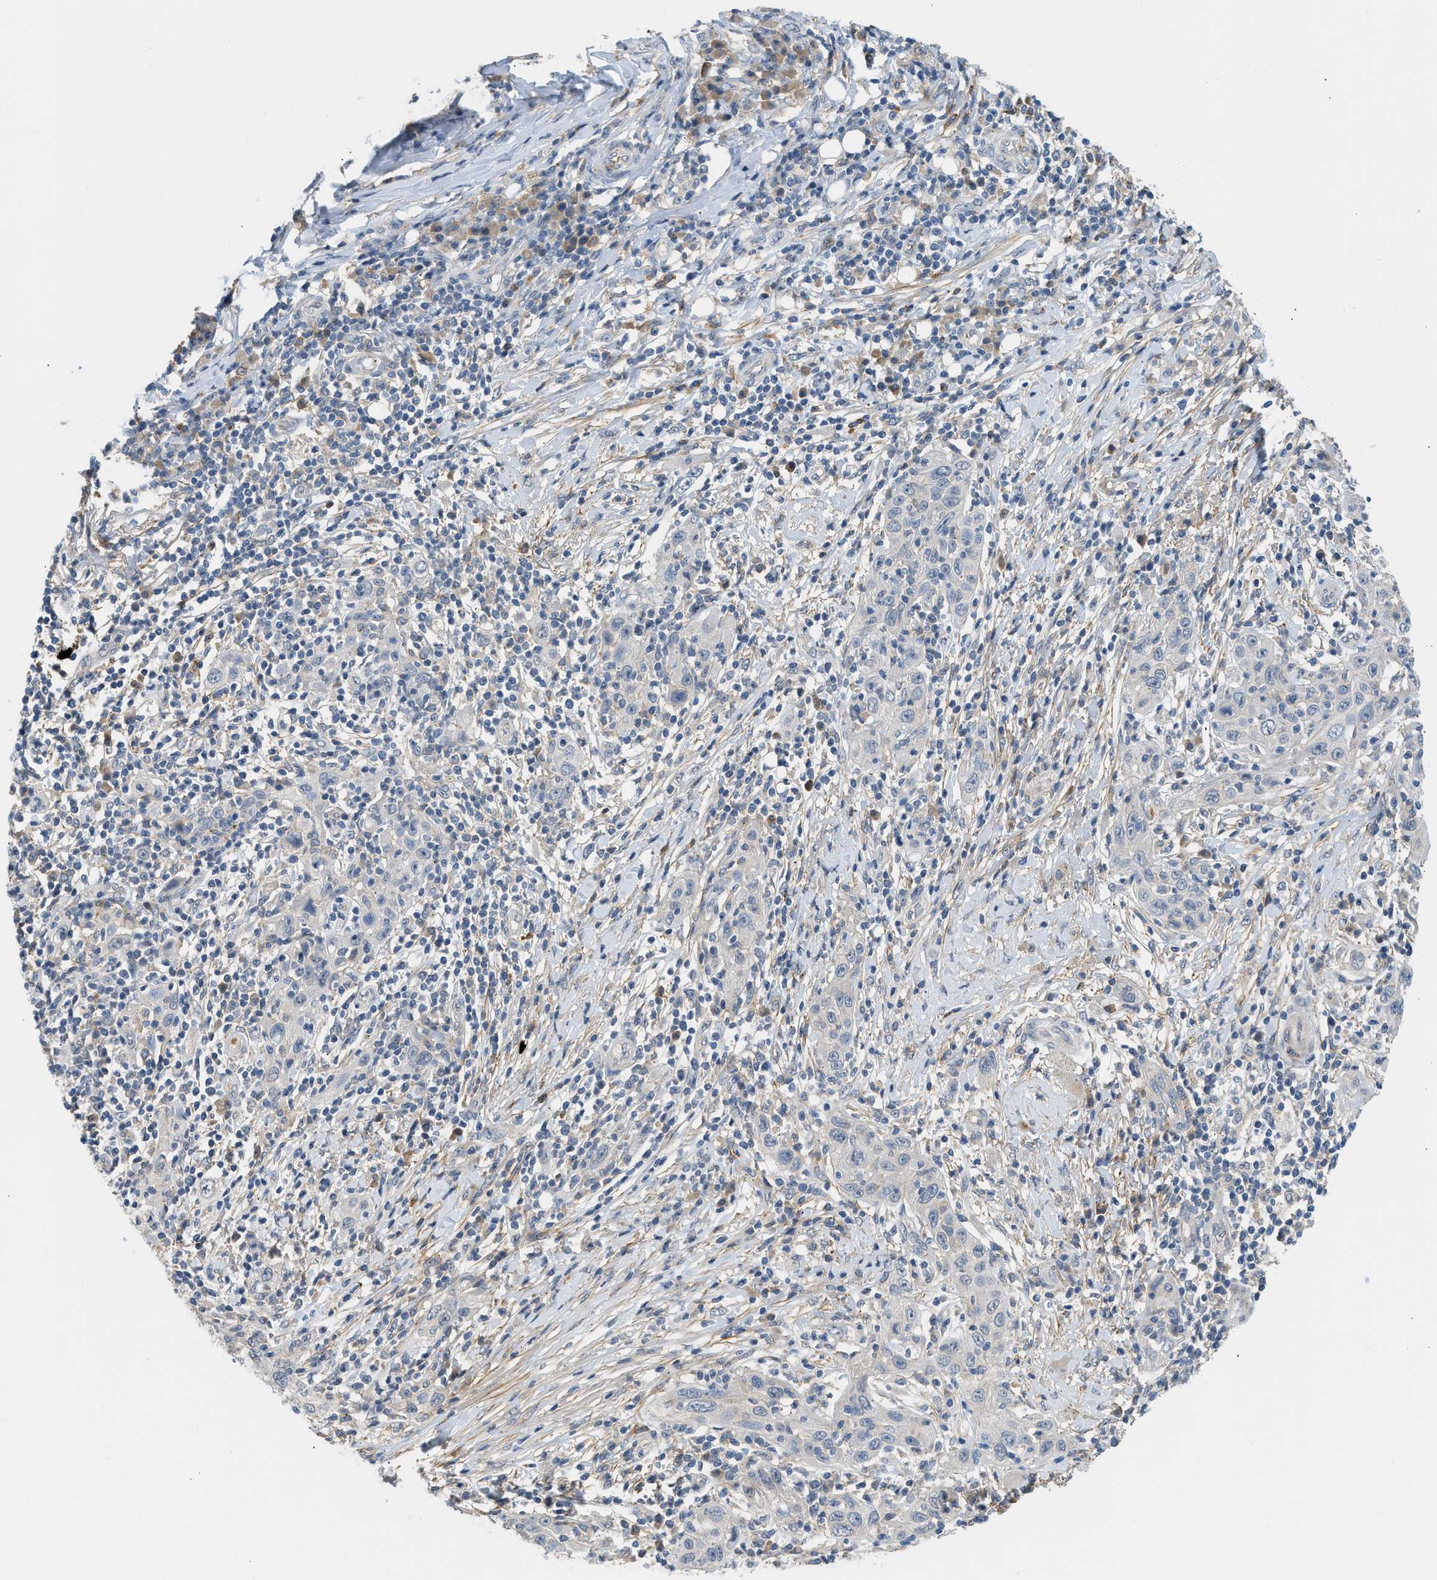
{"staining": {"intensity": "negative", "quantity": "none", "location": "none"}, "tissue": "skin cancer", "cell_type": "Tumor cells", "image_type": "cancer", "snomed": [{"axis": "morphology", "description": "Squamous cell carcinoma, NOS"}, {"axis": "topography", "description": "Skin"}], "caption": "High power microscopy micrograph of an immunohistochemistry (IHC) micrograph of skin cancer (squamous cell carcinoma), revealing no significant positivity in tumor cells.", "gene": "RHBDF2", "patient": {"sex": "female", "age": 88}}